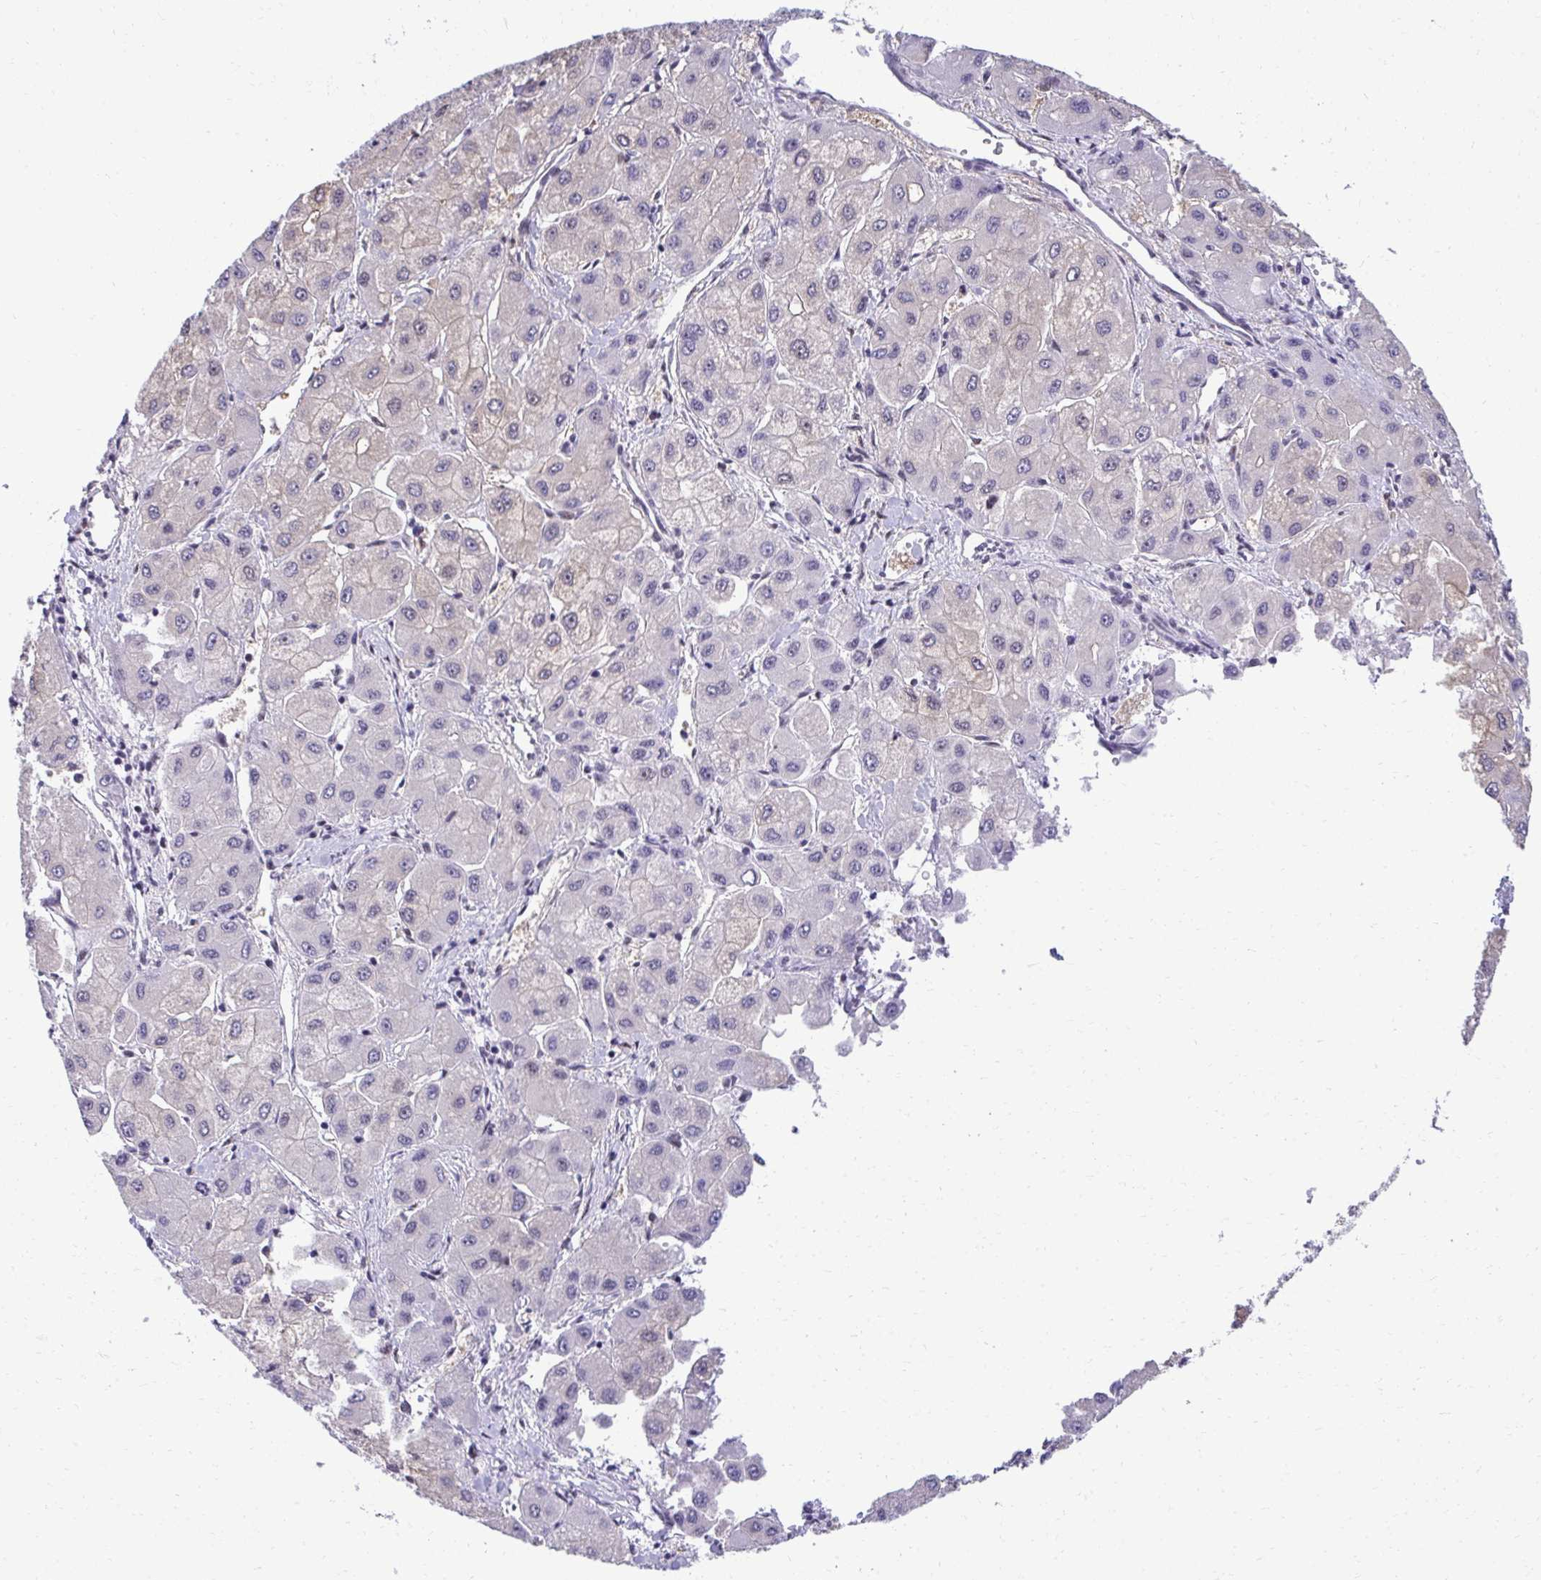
{"staining": {"intensity": "negative", "quantity": "none", "location": "none"}, "tissue": "liver cancer", "cell_type": "Tumor cells", "image_type": "cancer", "snomed": [{"axis": "morphology", "description": "Carcinoma, Hepatocellular, NOS"}, {"axis": "topography", "description": "Liver"}], "caption": "This image is of liver cancer (hepatocellular carcinoma) stained with IHC to label a protein in brown with the nuclei are counter-stained blue. There is no positivity in tumor cells.", "gene": "PELP1", "patient": {"sex": "male", "age": 40}}